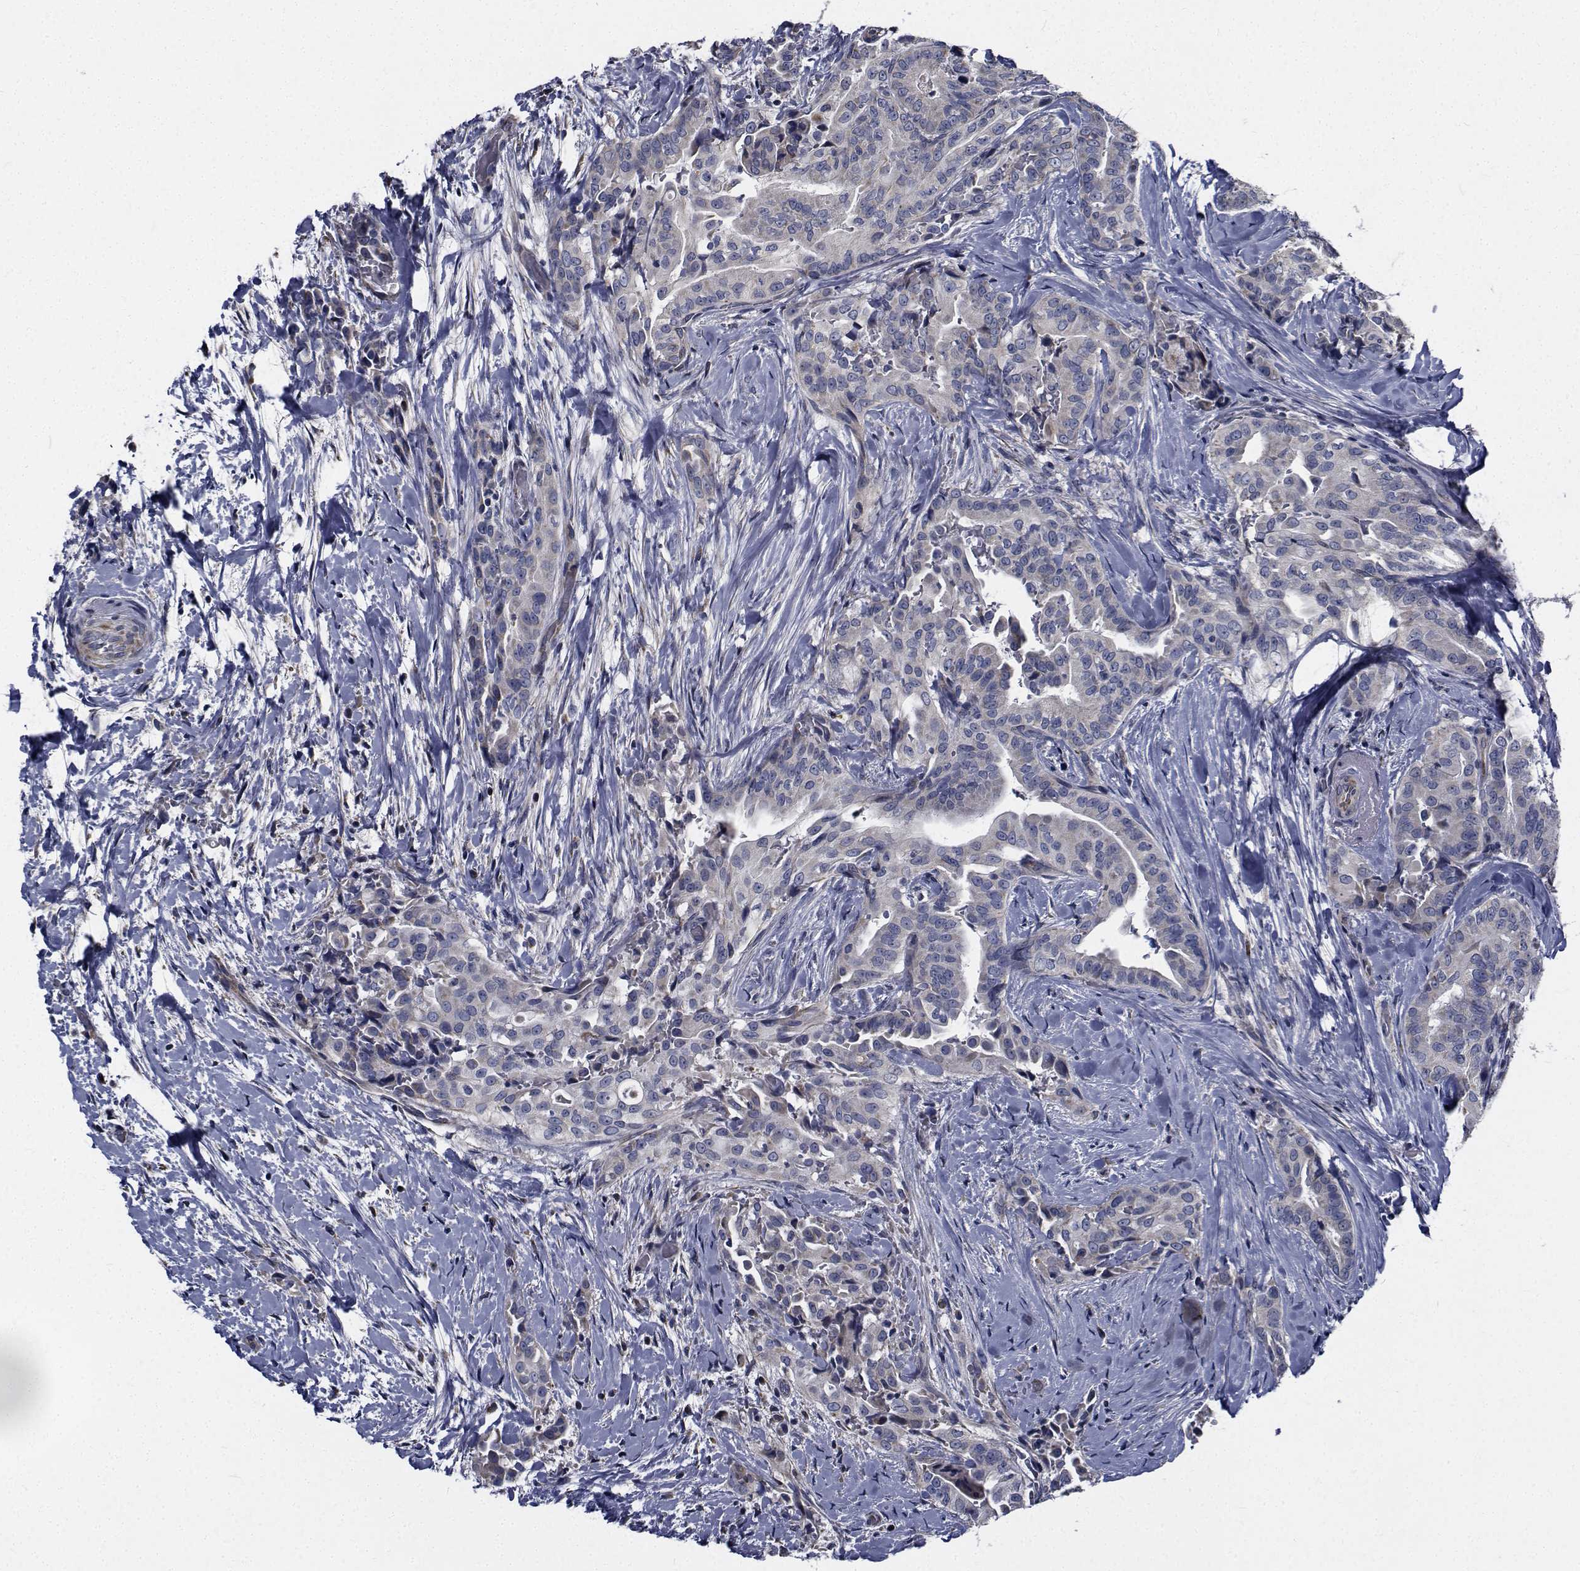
{"staining": {"intensity": "negative", "quantity": "none", "location": "none"}, "tissue": "thyroid cancer", "cell_type": "Tumor cells", "image_type": "cancer", "snomed": [{"axis": "morphology", "description": "Papillary adenocarcinoma, NOS"}, {"axis": "topography", "description": "Thyroid gland"}], "caption": "Tumor cells show no significant positivity in thyroid cancer (papillary adenocarcinoma). (Brightfield microscopy of DAB (3,3'-diaminobenzidine) IHC at high magnification).", "gene": "TTBK1", "patient": {"sex": "male", "age": 61}}